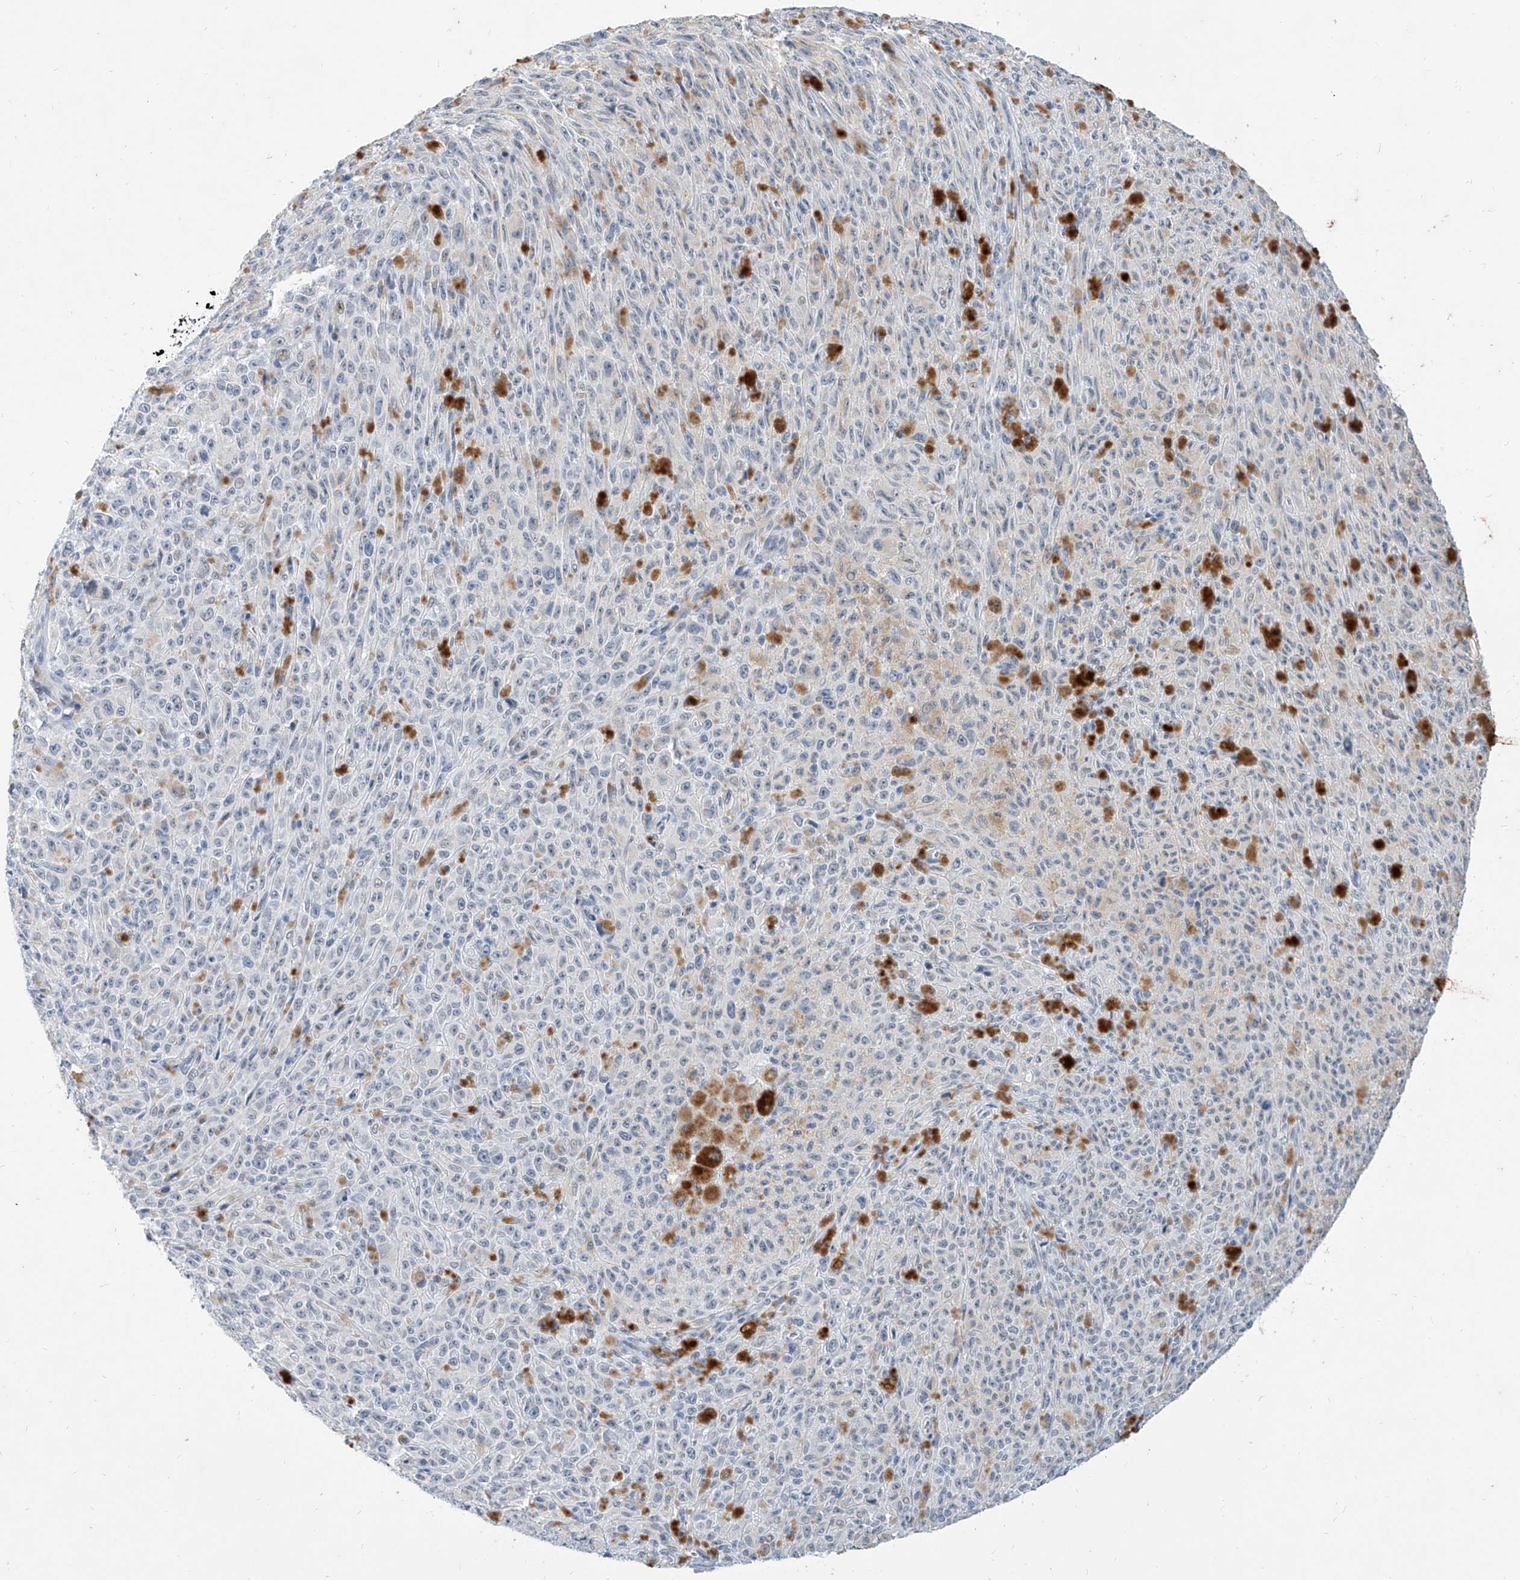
{"staining": {"intensity": "negative", "quantity": "none", "location": "none"}, "tissue": "melanoma", "cell_type": "Tumor cells", "image_type": "cancer", "snomed": [{"axis": "morphology", "description": "Malignant melanoma, NOS"}, {"axis": "topography", "description": "Skin"}], "caption": "High power microscopy micrograph of an immunohistochemistry photomicrograph of malignant melanoma, revealing no significant staining in tumor cells.", "gene": "BPTF", "patient": {"sex": "female", "age": 82}}